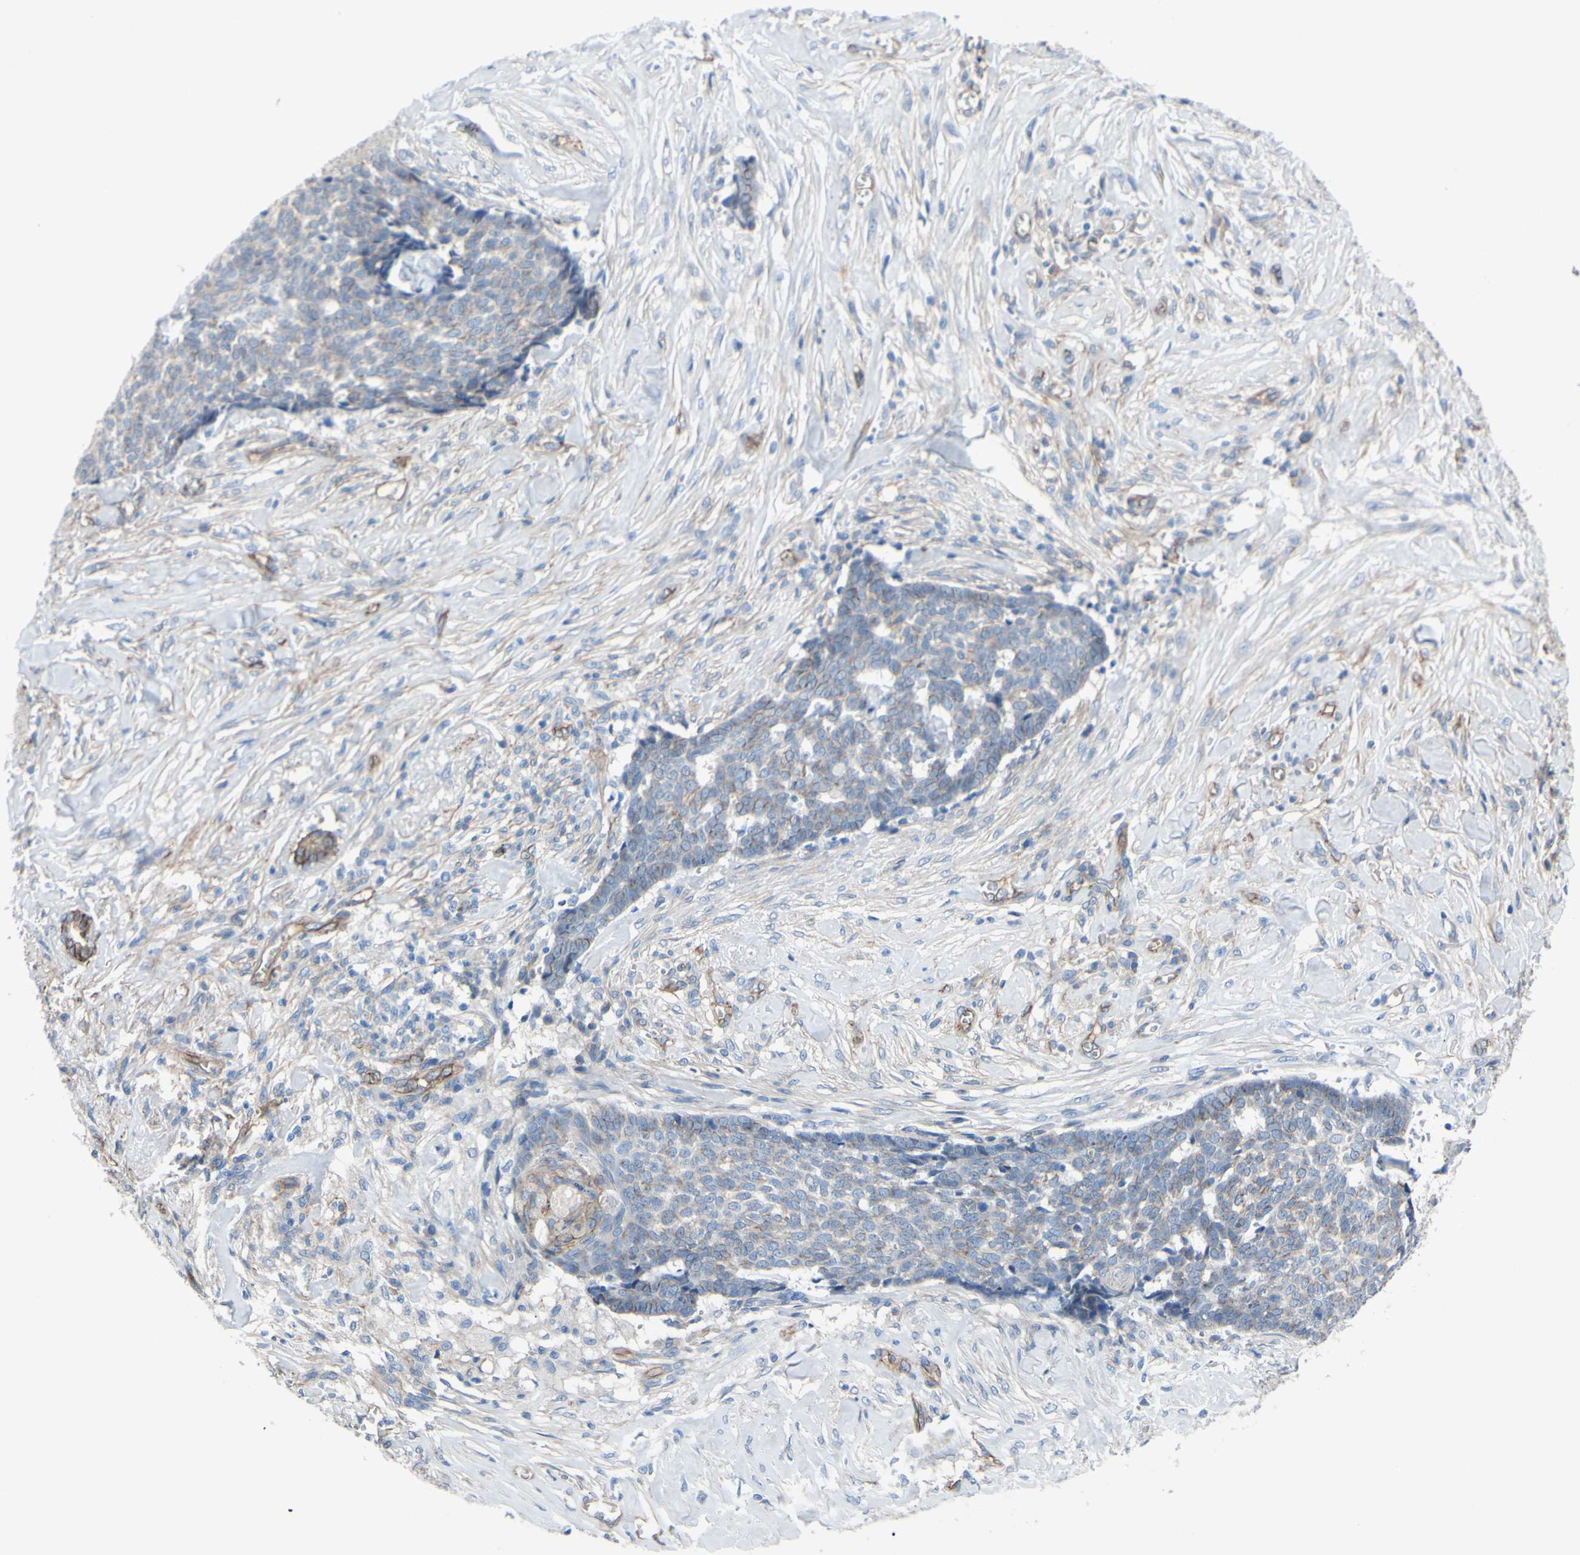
{"staining": {"intensity": "weak", "quantity": ">75%", "location": "cytoplasmic/membranous"}, "tissue": "skin cancer", "cell_type": "Tumor cells", "image_type": "cancer", "snomed": [{"axis": "morphology", "description": "Basal cell carcinoma"}, {"axis": "topography", "description": "Skin"}], "caption": "Immunohistochemical staining of skin basal cell carcinoma exhibits low levels of weak cytoplasmic/membranous protein positivity in approximately >75% of tumor cells. (DAB (3,3'-diaminobenzidine) = brown stain, brightfield microscopy at high magnification).", "gene": "TPBG", "patient": {"sex": "male", "age": 84}}